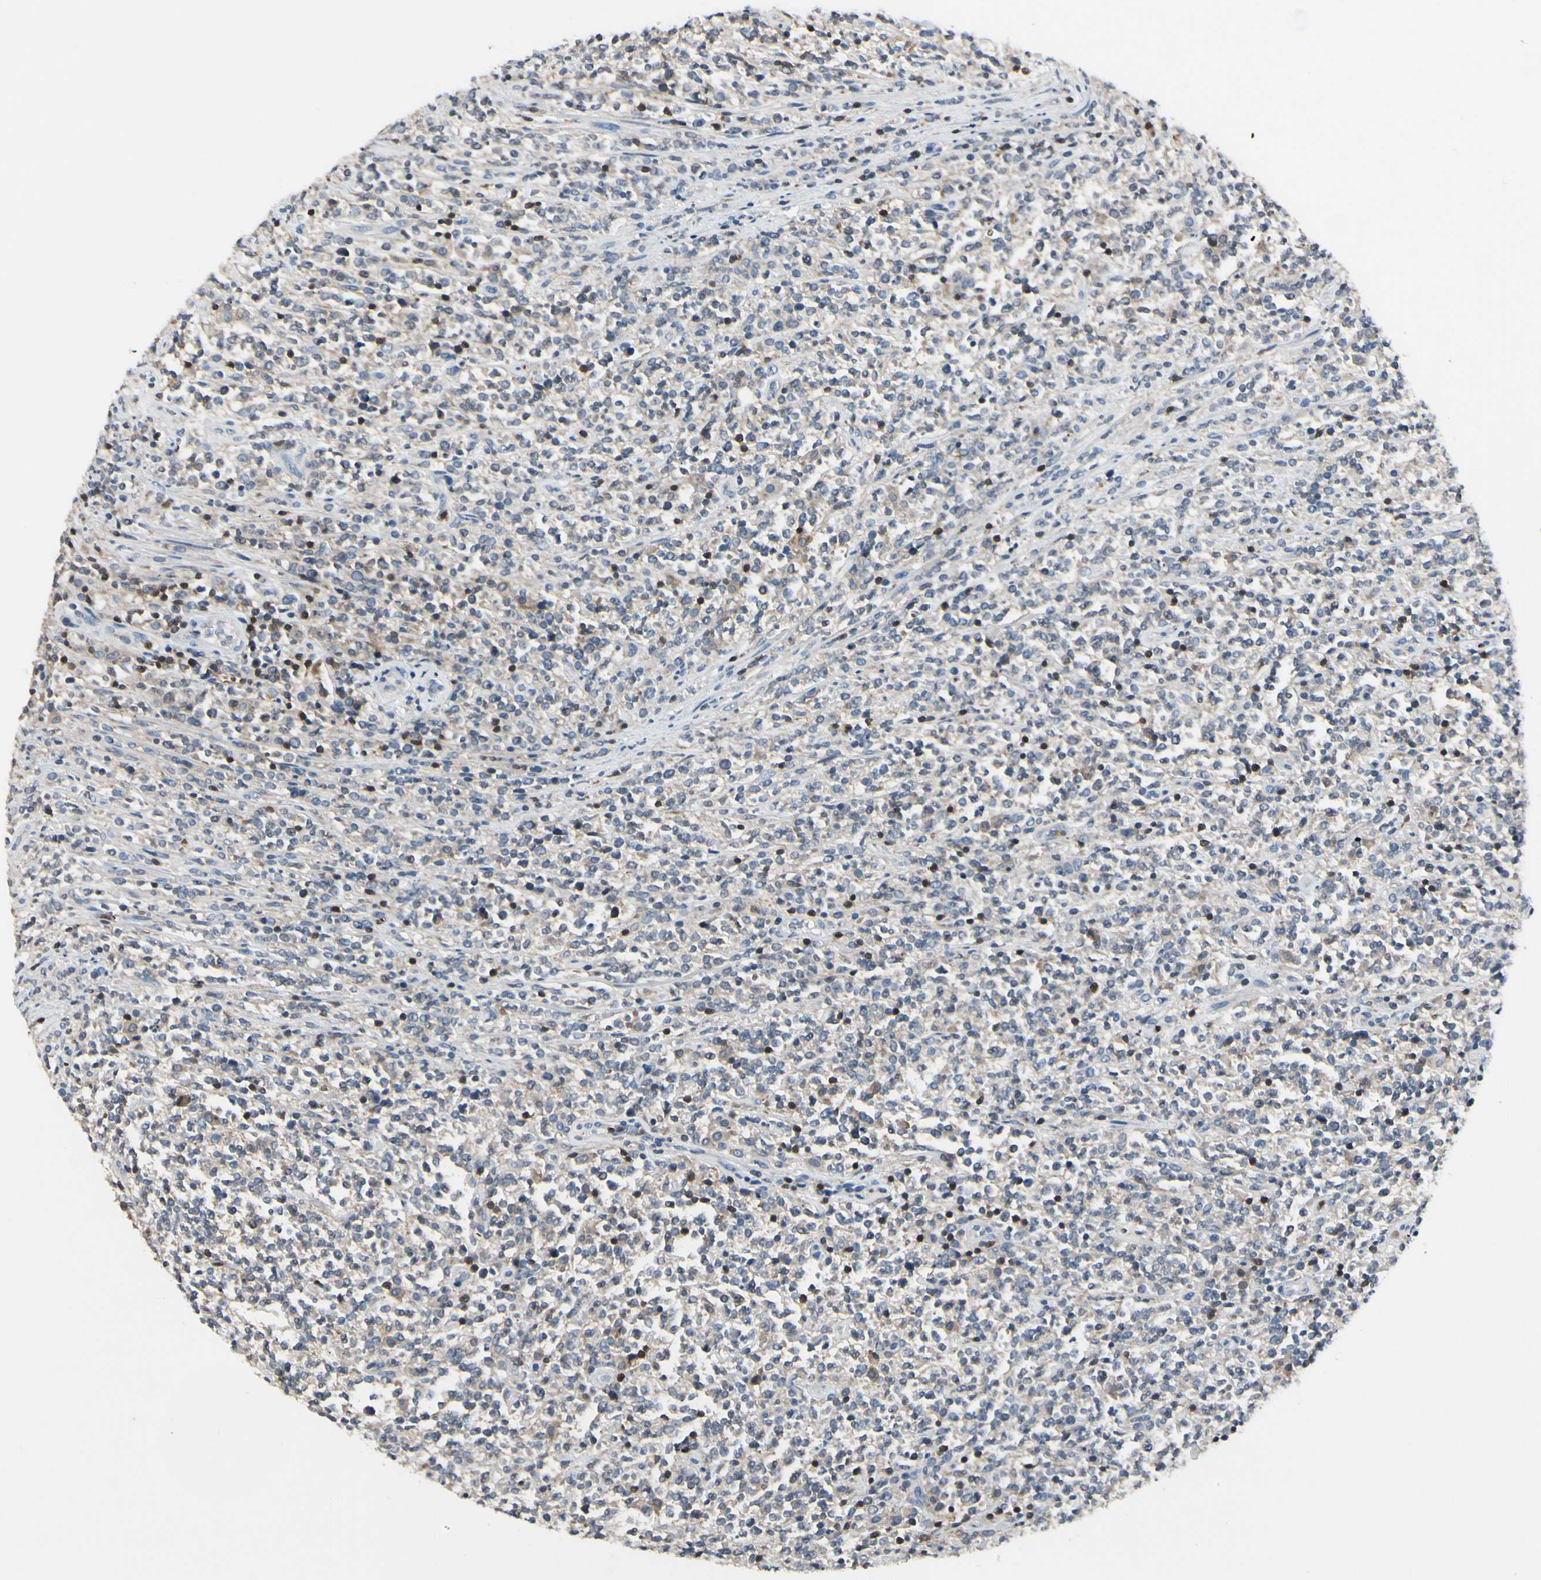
{"staining": {"intensity": "negative", "quantity": "none", "location": "none"}, "tissue": "lymphoma", "cell_type": "Tumor cells", "image_type": "cancer", "snomed": [{"axis": "morphology", "description": "Malignant lymphoma, non-Hodgkin's type, High grade"}, {"axis": "topography", "description": "Soft tissue"}], "caption": "Lymphoma was stained to show a protein in brown. There is no significant staining in tumor cells.", "gene": "SLC9A3R1", "patient": {"sex": "male", "age": 18}}